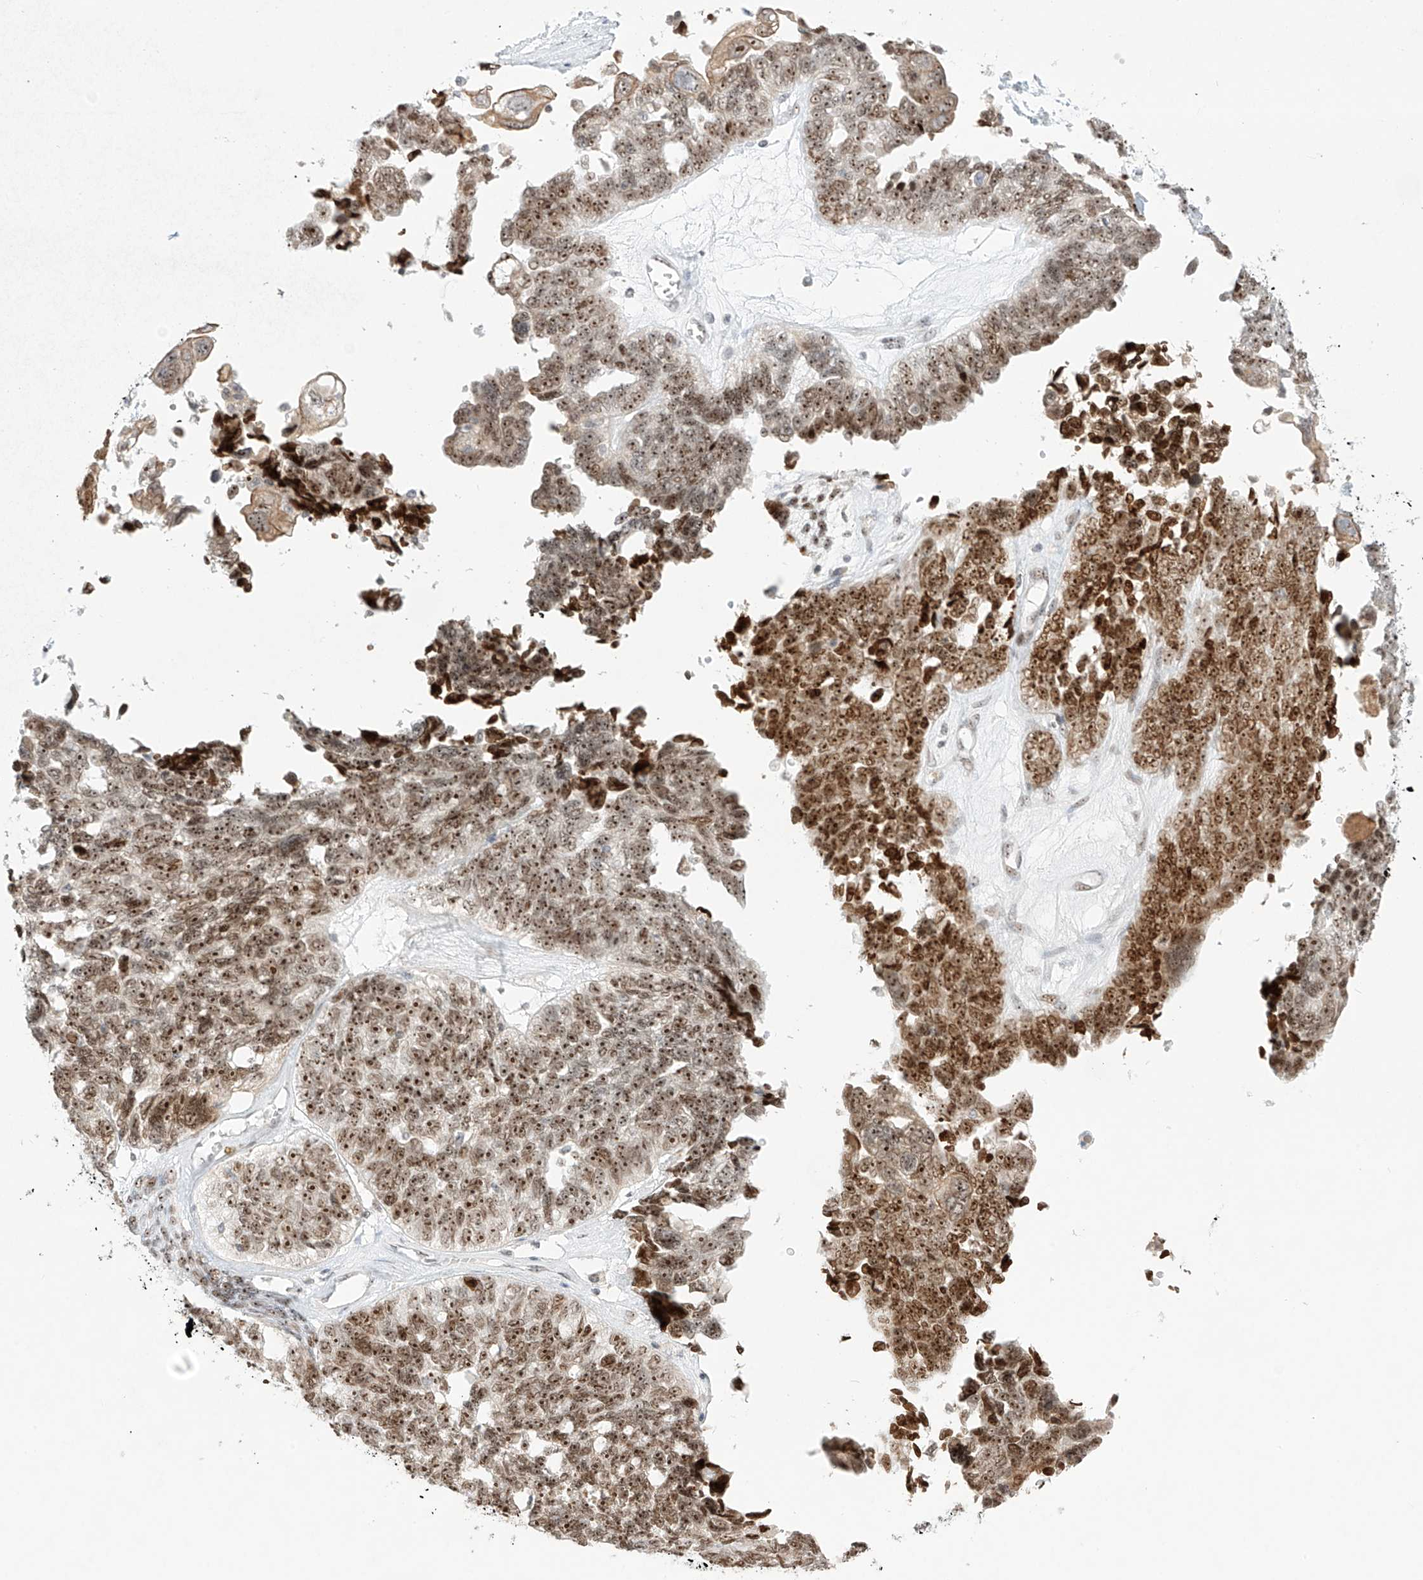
{"staining": {"intensity": "moderate", "quantity": ">75%", "location": "cytoplasmic/membranous,nuclear"}, "tissue": "ovarian cancer", "cell_type": "Tumor cells", "image_type": "cancer", "snomed": [{"axis": "morphology", "description": "Cystadenocarcinoma, serous, NOS"}, {"axis": "topography", "description": "Ovary"}], "caption": "Immunohistochemistry (IHC) histopathology image of serous cystadenocarcinoma (ovarian) stained for a protein (brown), which exhibits medium levels of moderate cytoplasmic/membranous and nuclear positivity in approximately >75% of tumor cells.", "gene": "ZNF512", "patient": {"sex": "female", "age": 79}}